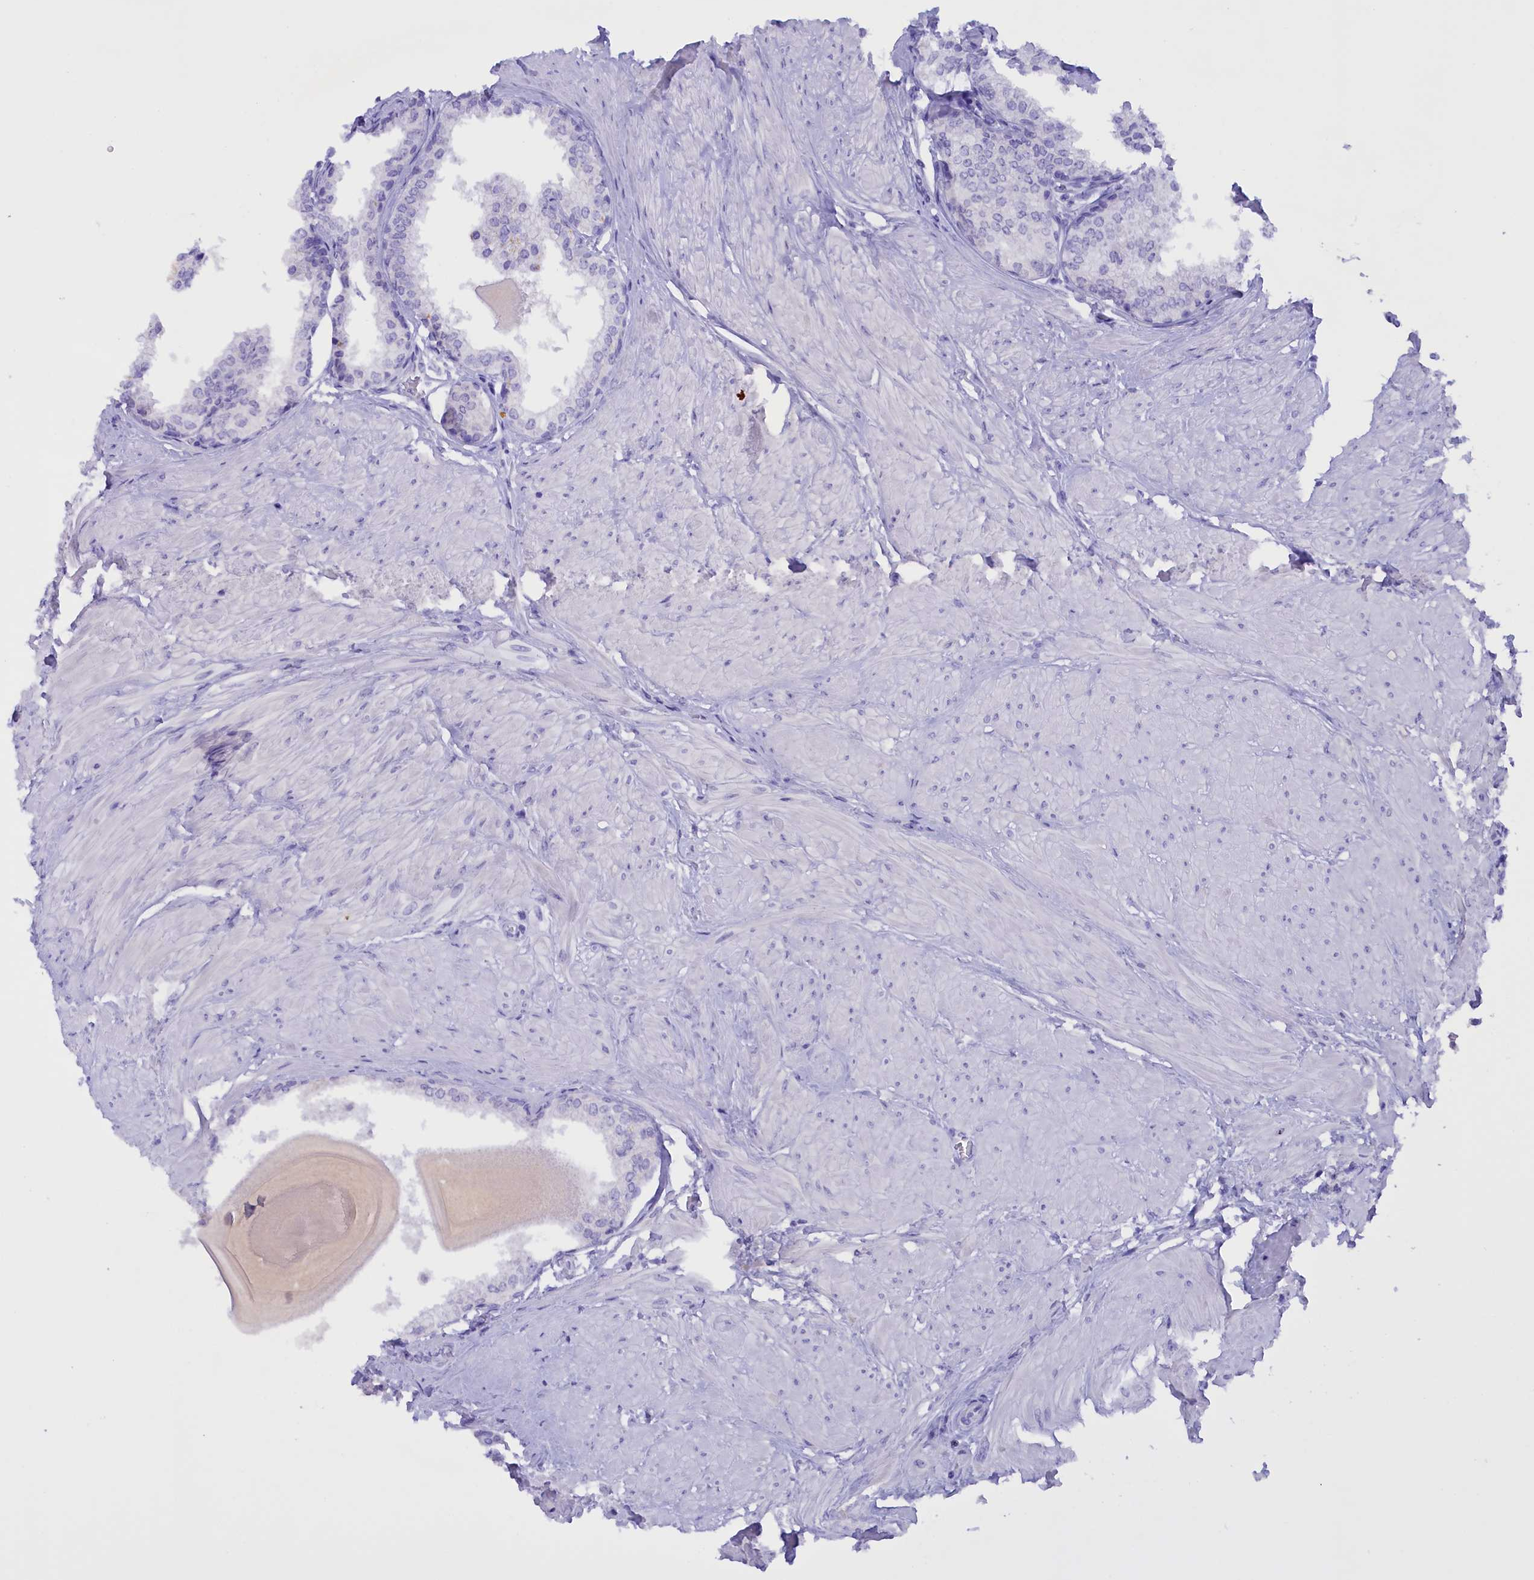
{"staining": {"intensity": "negative", "quantity": "none", "location": "none"}, "tissue": "prostate", "cell_type": "Glandular cells", "image_type": "normal", "snomed": [{"axis": "morphology", "description": "Normal tissue, NOS"}, {"axis": "topography", "description": "Prostate"}], "caption": "IHC of benign human prostate shows no expression in glandular cells.", "gene": "PROK2", "patient": {"sex": "male", "age": 48}}